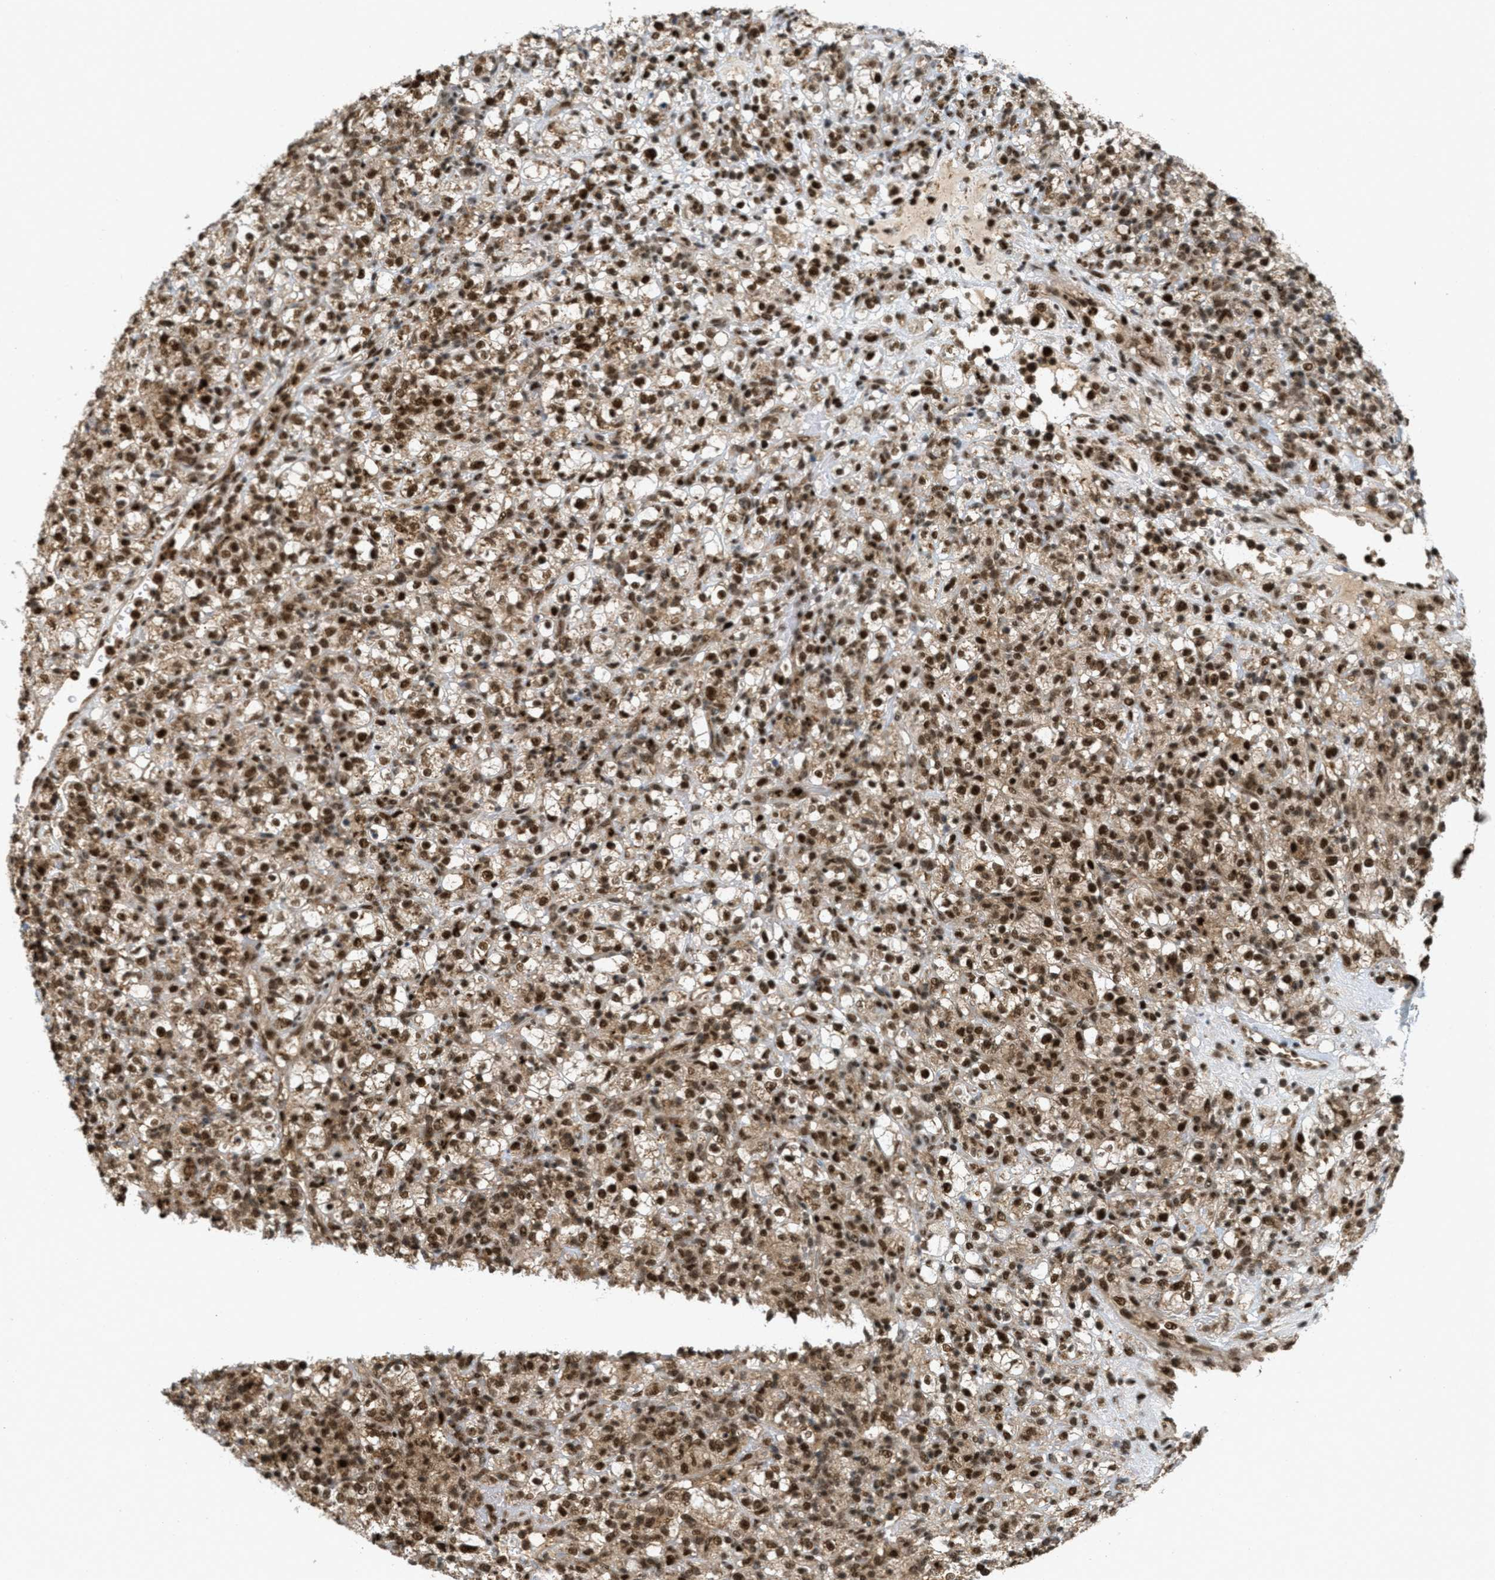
{"staining": {"intensity": "strong", "quantity": ">75%", "location": "cytoplasmic/membranous,nuclear"}, "tissue": "renal cancer", "cell_type": "Tumor cells", "image_type": "cancer", "snomed": [{"axis": "morphology", "description": "Normal tissue, NOS"}, {"axis": "morphology", "description": "Adenocarcinoma, NOS"}, {"axis": "topography", "description": "Kidney"}], "caption": "Human adenocarcinoma (renal) stained for a protein (brown) exhibits strong cytoplasmic/membranous and nuclear positive positivity in approximately >75% of tumor cells.", "gene": "TLK1", "patient": {"sex": "female", "age": 72}}